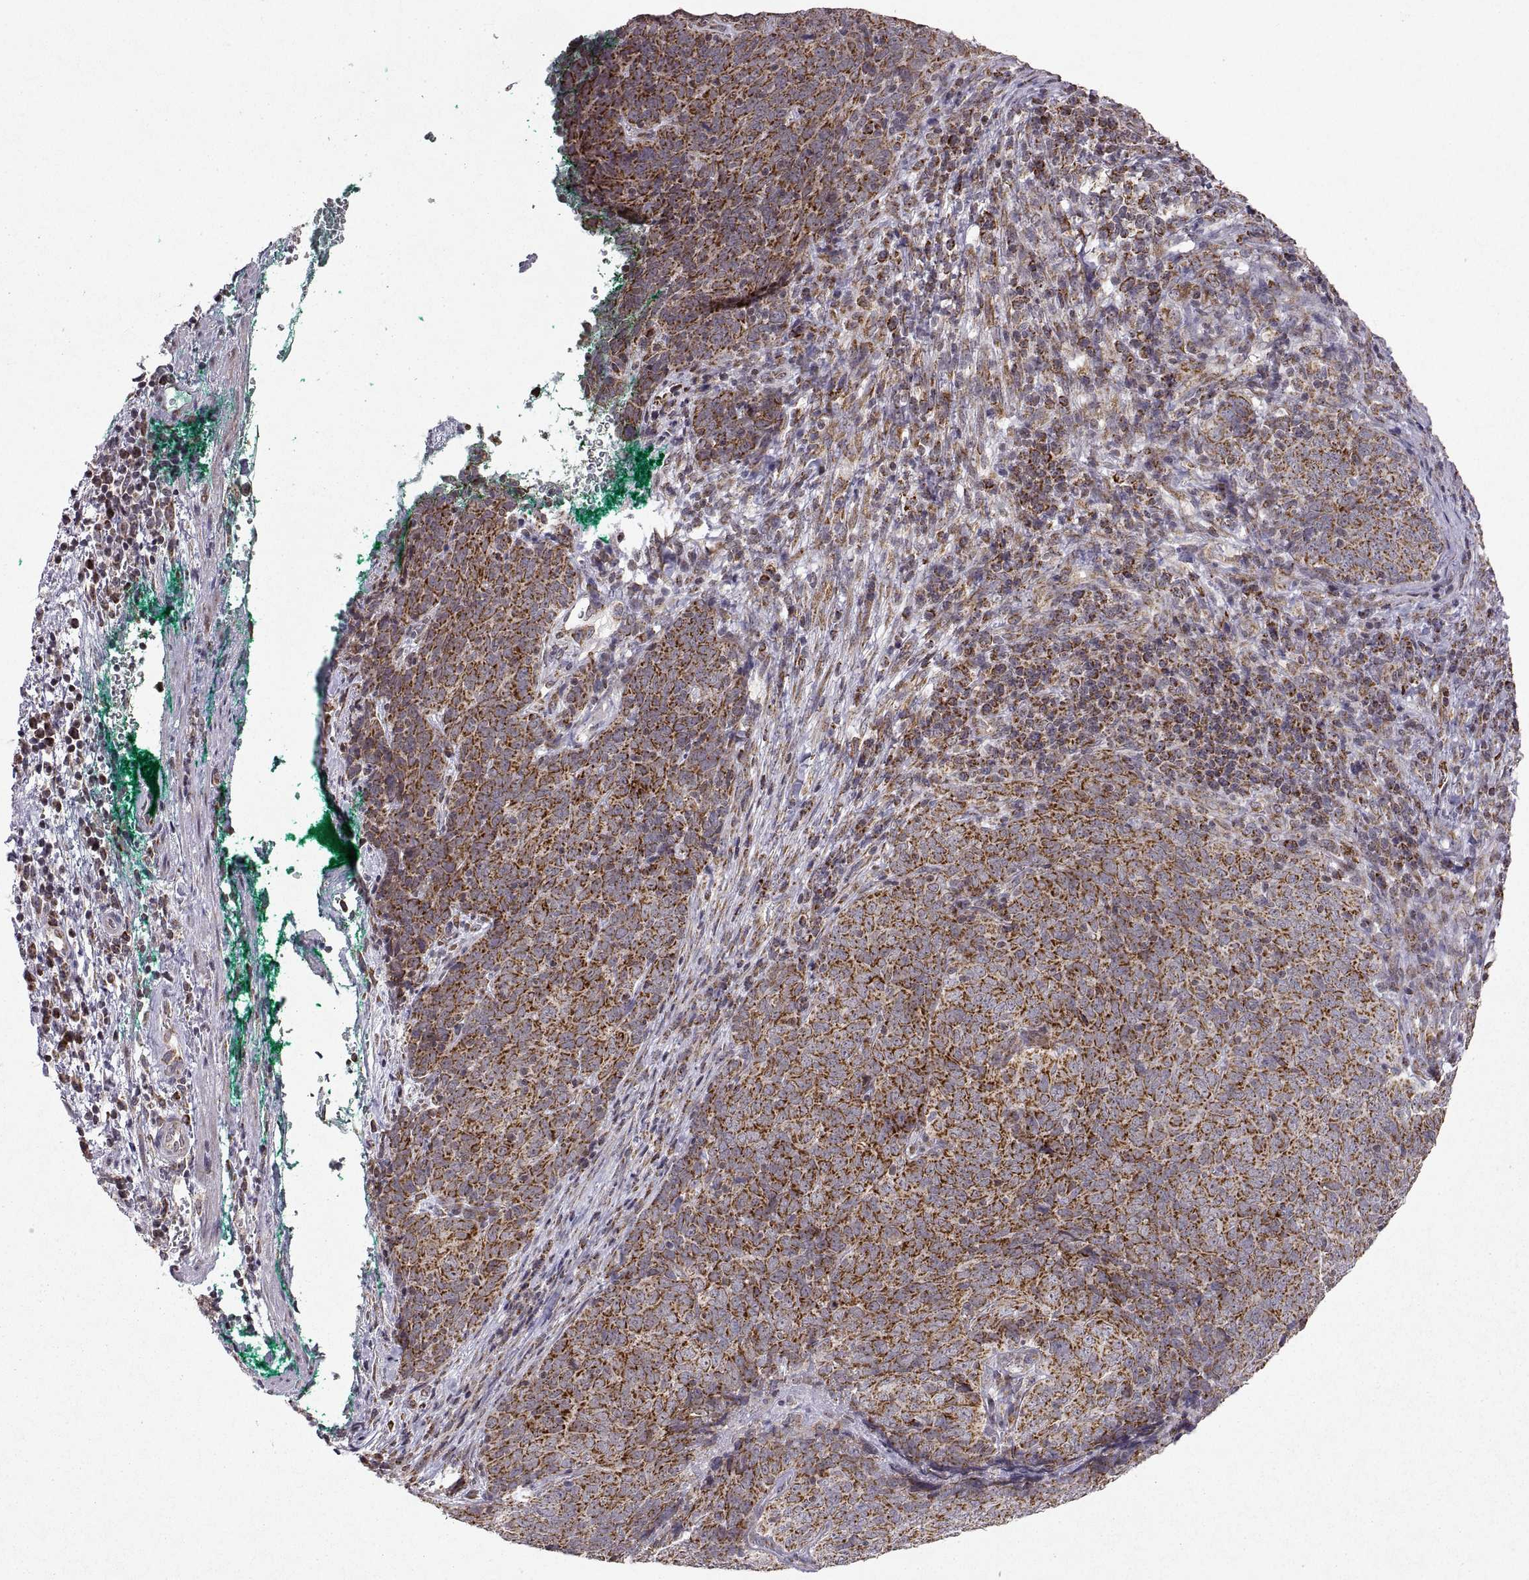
{"staining": {"intensity": "moderate", "quantity": "25%-75%", "location": "cytoplasmic/membranous"}, "tissue": "skin cancer", "cell_type": "Tumor cells", "image_type": "cancer", "snomed": [{"axis": "morphology", "description": "Squamous cell carcinoma, NOS"}, {"axis": "topography", "description": "Skin"}, {"axis": "topography", "description": "Anal"}], "caption": "Skin cancer (squamous cell carcinoma) stained with a protein marker displays moderate staining in tumor cells.", "gene": "MANBAL", "patient": {"sex": "female", "age": 51}}